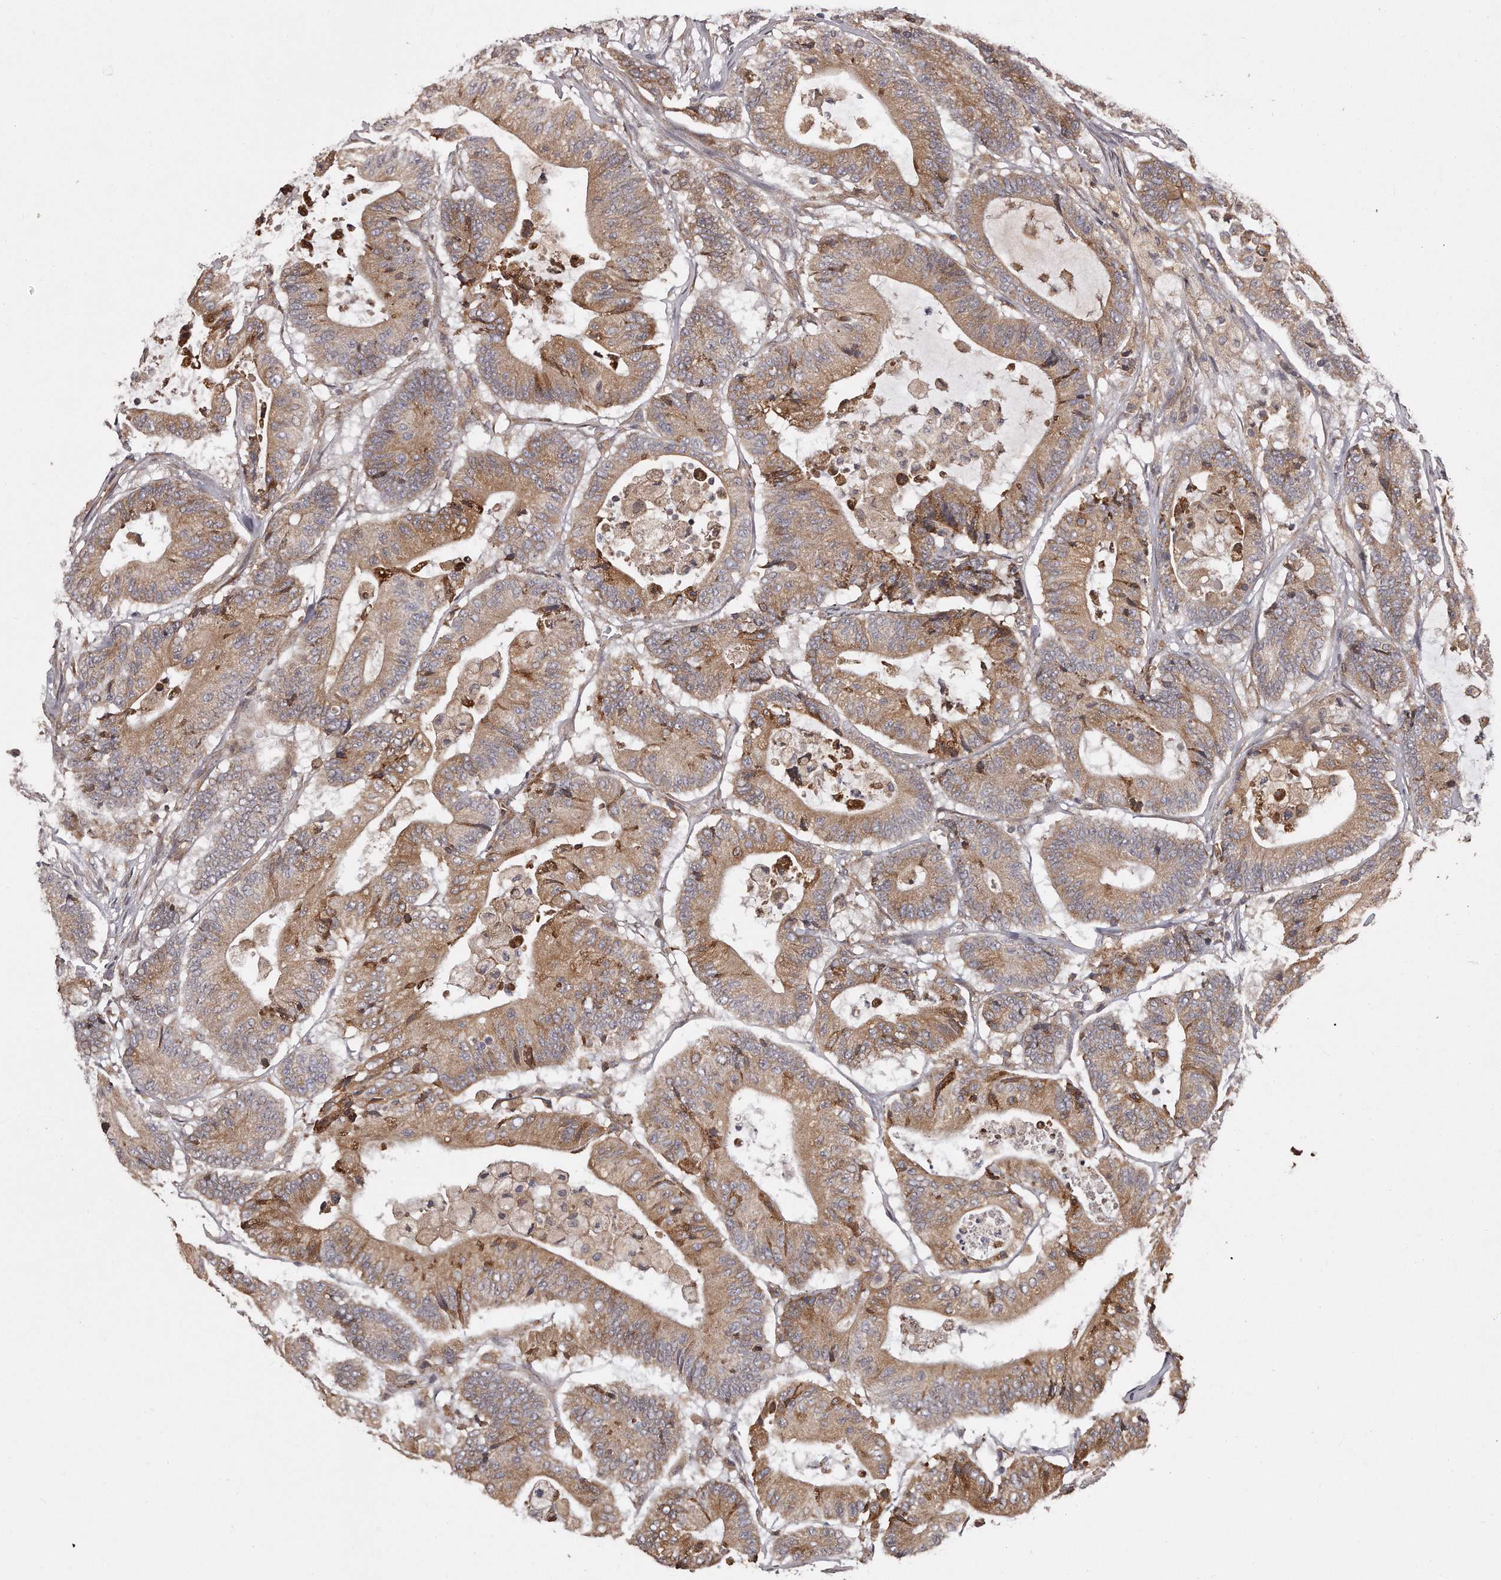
{"staining": {"intensity": "moderate", "quantity": ">75%", "location": "cytoplasmic/membranous"}, "tissue": "colorectal cancer", "cell_type": "Tumor cells", "image_type": "cancer", "snomed": [{"axis": "morphology", "description": "Adenocarcinoma, NOS"}, {"axis": "topography", "description": "Colon"}], "caption": "Immunohistochemical staining of human adenocarcinoma (colorectal) reveals medium levels of moderate cytoplasmic/membranous staining in about >75% of tumor cells.", "gene": "TRAPPC14", "patient": {"sex": "female", "age": 84}}